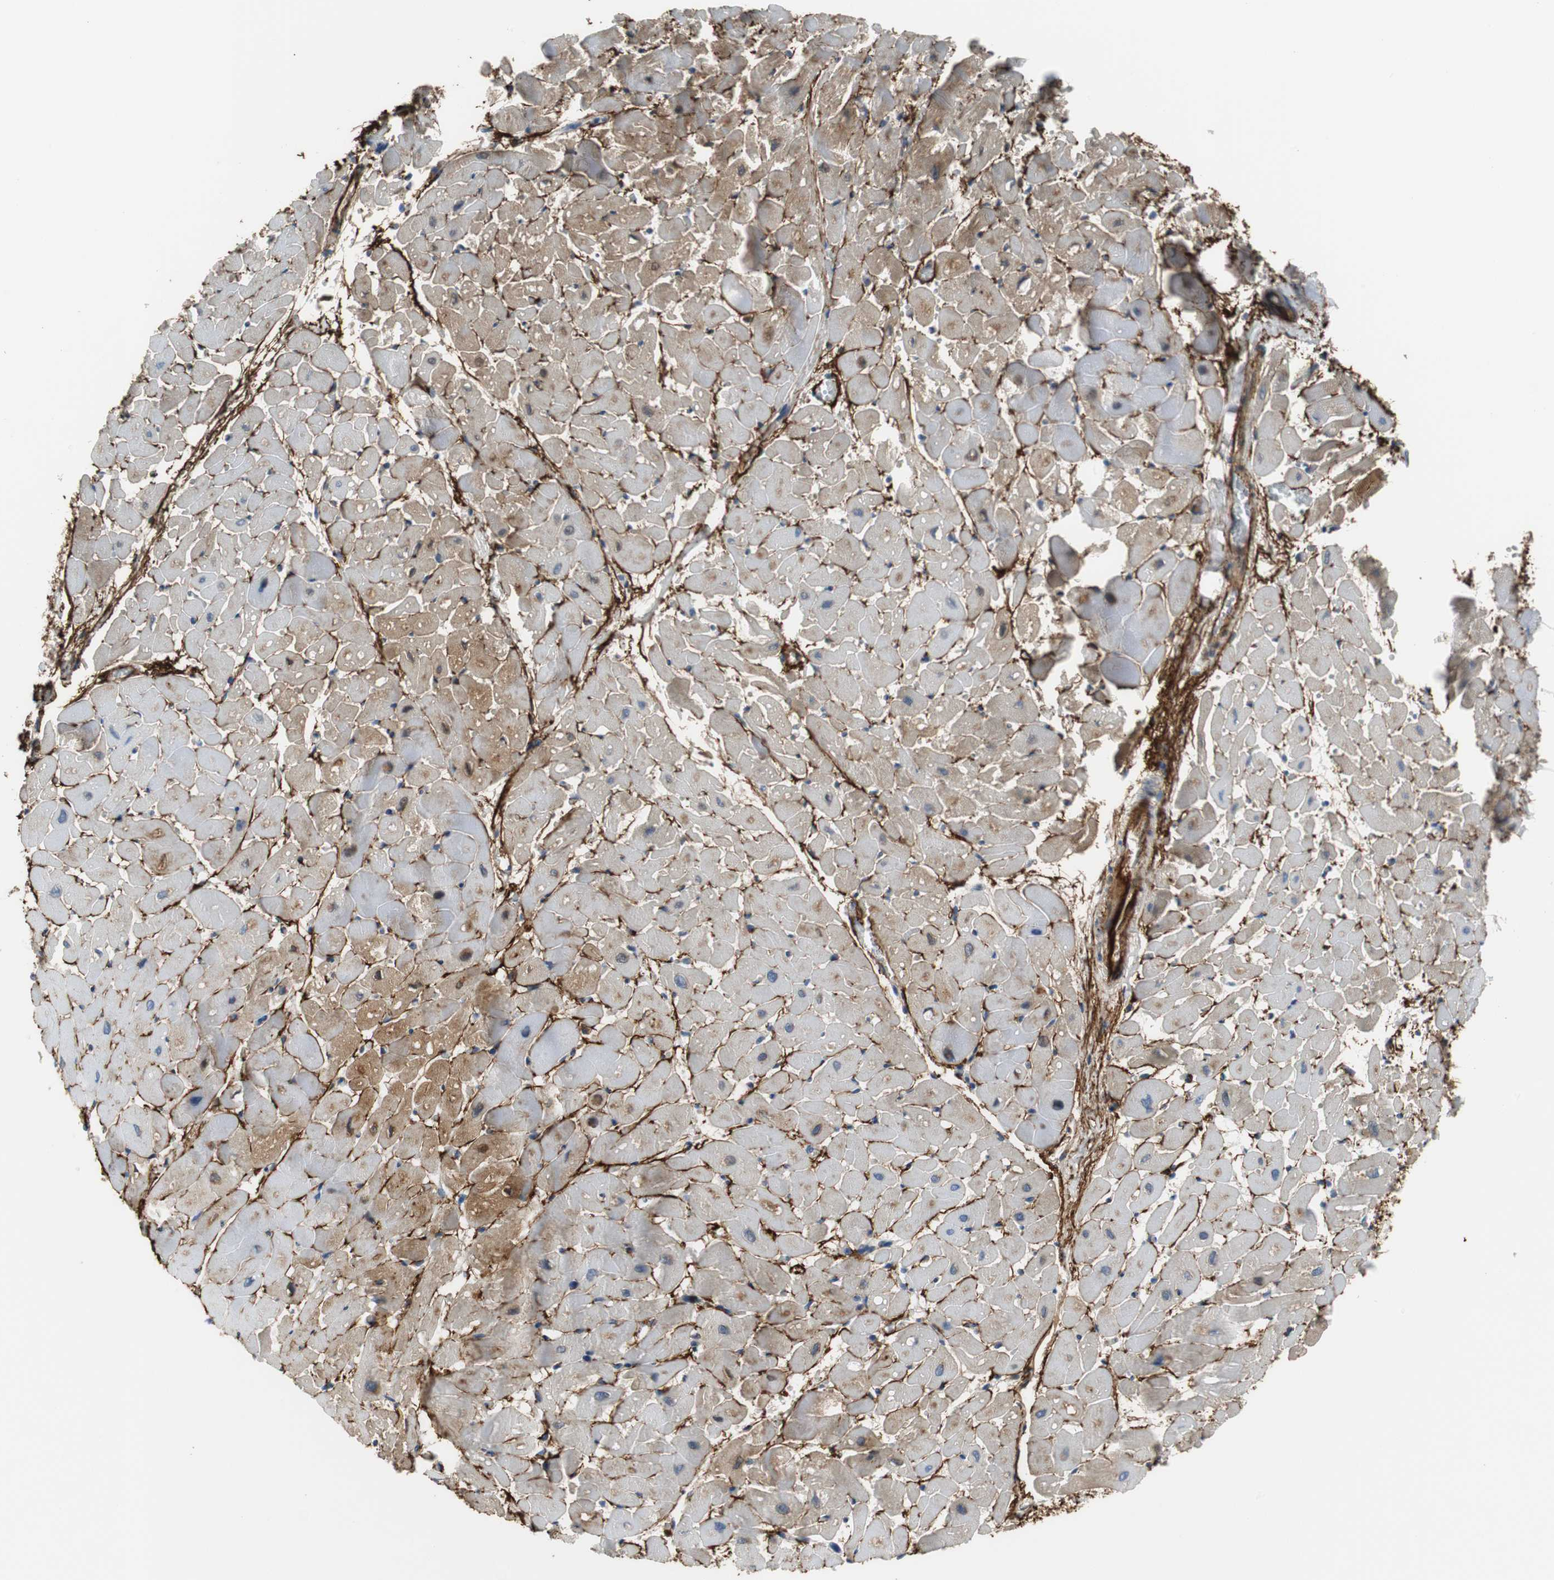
{"staining": {"intensity": "moderate", "quantity": "25%-75%", "location": "cytoplasmic/membranous"}, "tissue": "heart muscle", "cell_type": "Cardiomyocytes", "image_type": "normal", "snomed": [{"axis": "morphology", "description": "Normal tissue, NOS"}, {"axis": "topography", "description": "Heart"}], "caption": "Normal heart muscle was stained to show a protein in brown. There is medium levels of moderate cytoplasmic/membranous positivity in approximately 25%-75% of cardiomyocytes.", "gene": "APCS", "patient": {"sex": "female", "age": 19}}